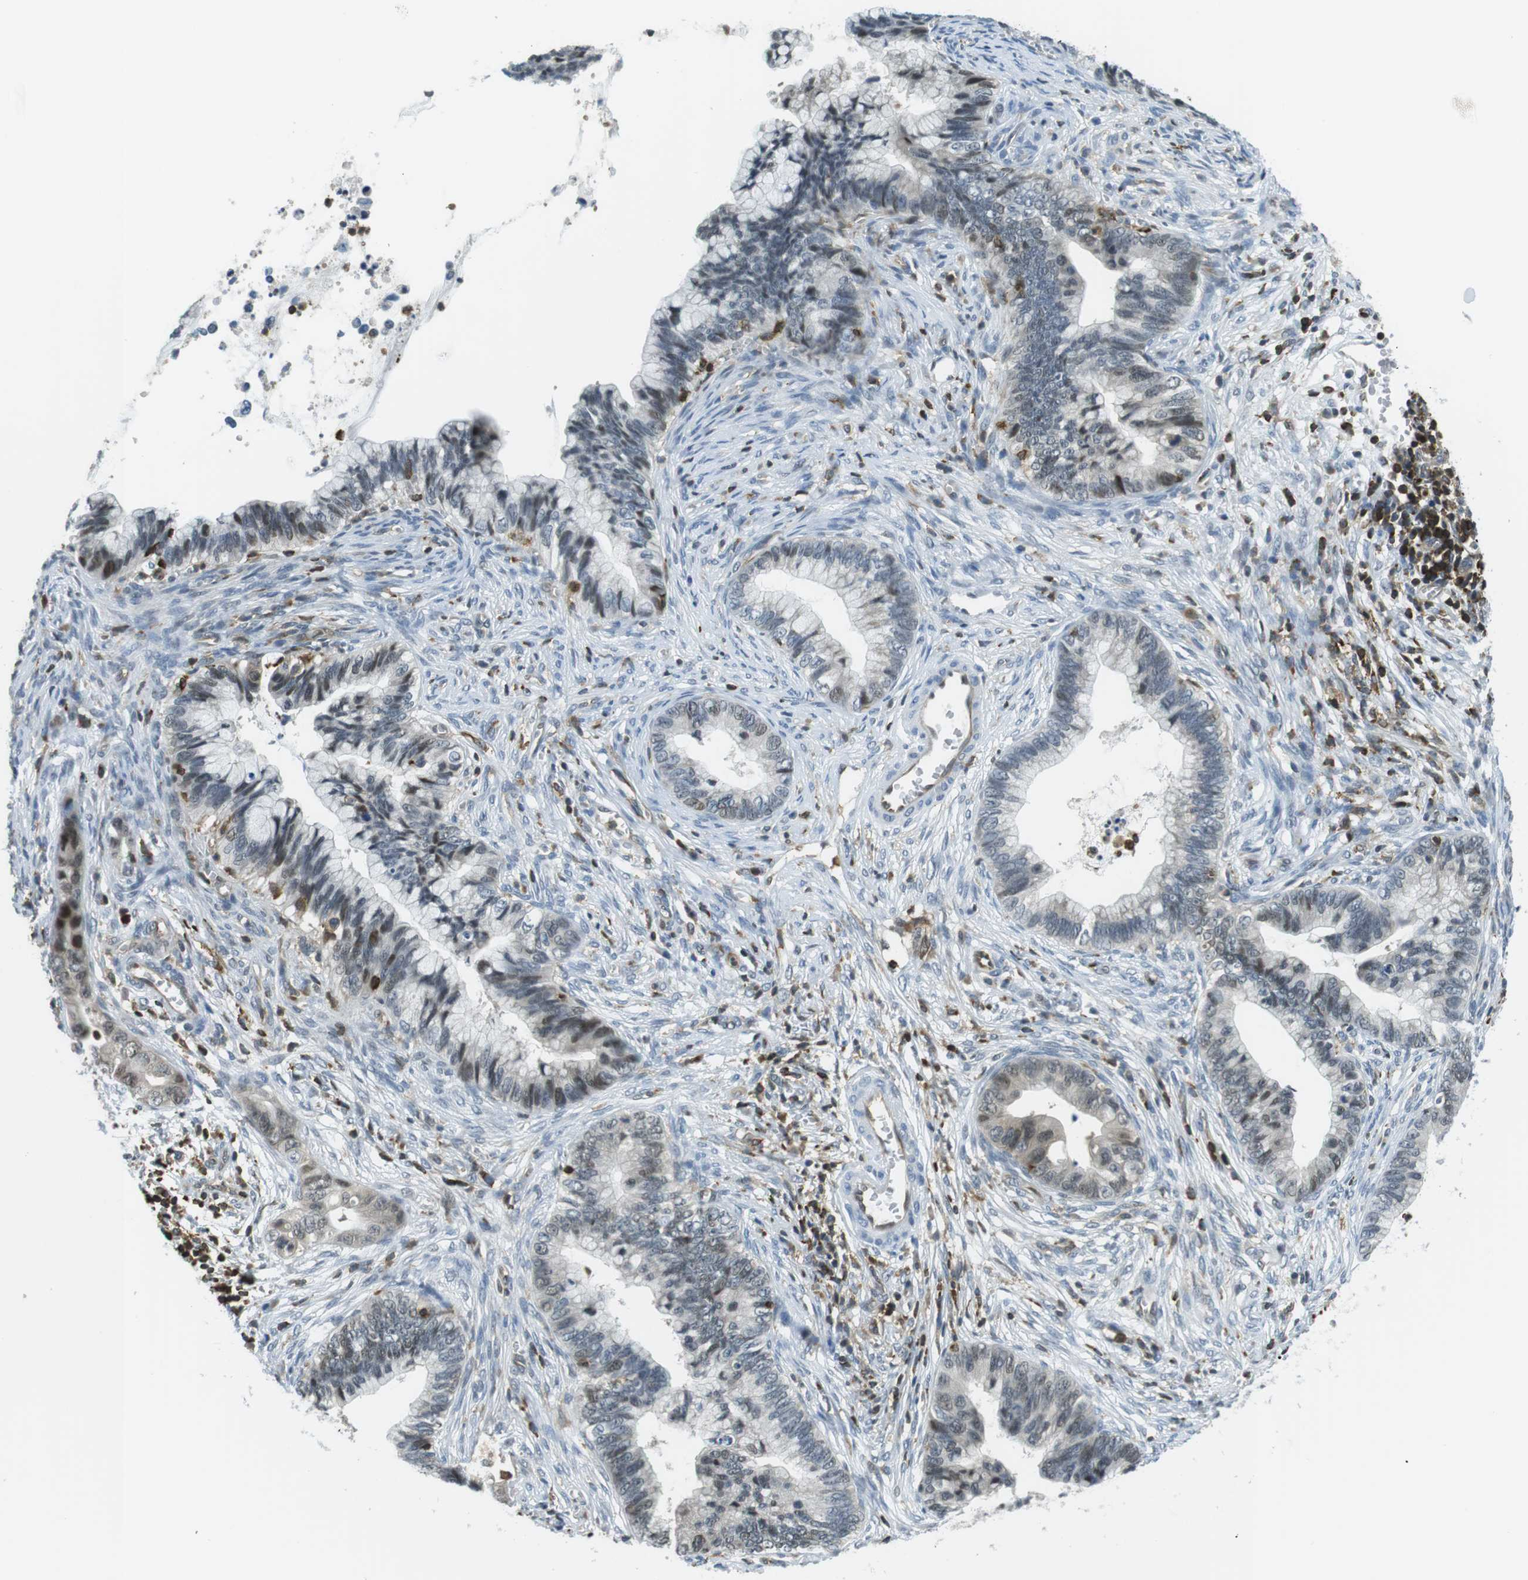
{"staining": {"intensity": "weak", "quantity": "<25%", "location": "cytoplasmic/membranous,nuclear"}, "tissue": "cervical cancer", "cell_type": "Tumor cells", "image_type": "cancer", "snomed": [{"axis": "morphology", "description": "Adenocarcinoma, NOS"}, {"axis": "topography", "description": "Cervix"}], "caption": "Tumor cells are negative for protein expression in human adenocarcinoma (cervical).", "gene": "STK10", "patient": {"sex": "female", "age": 44}}